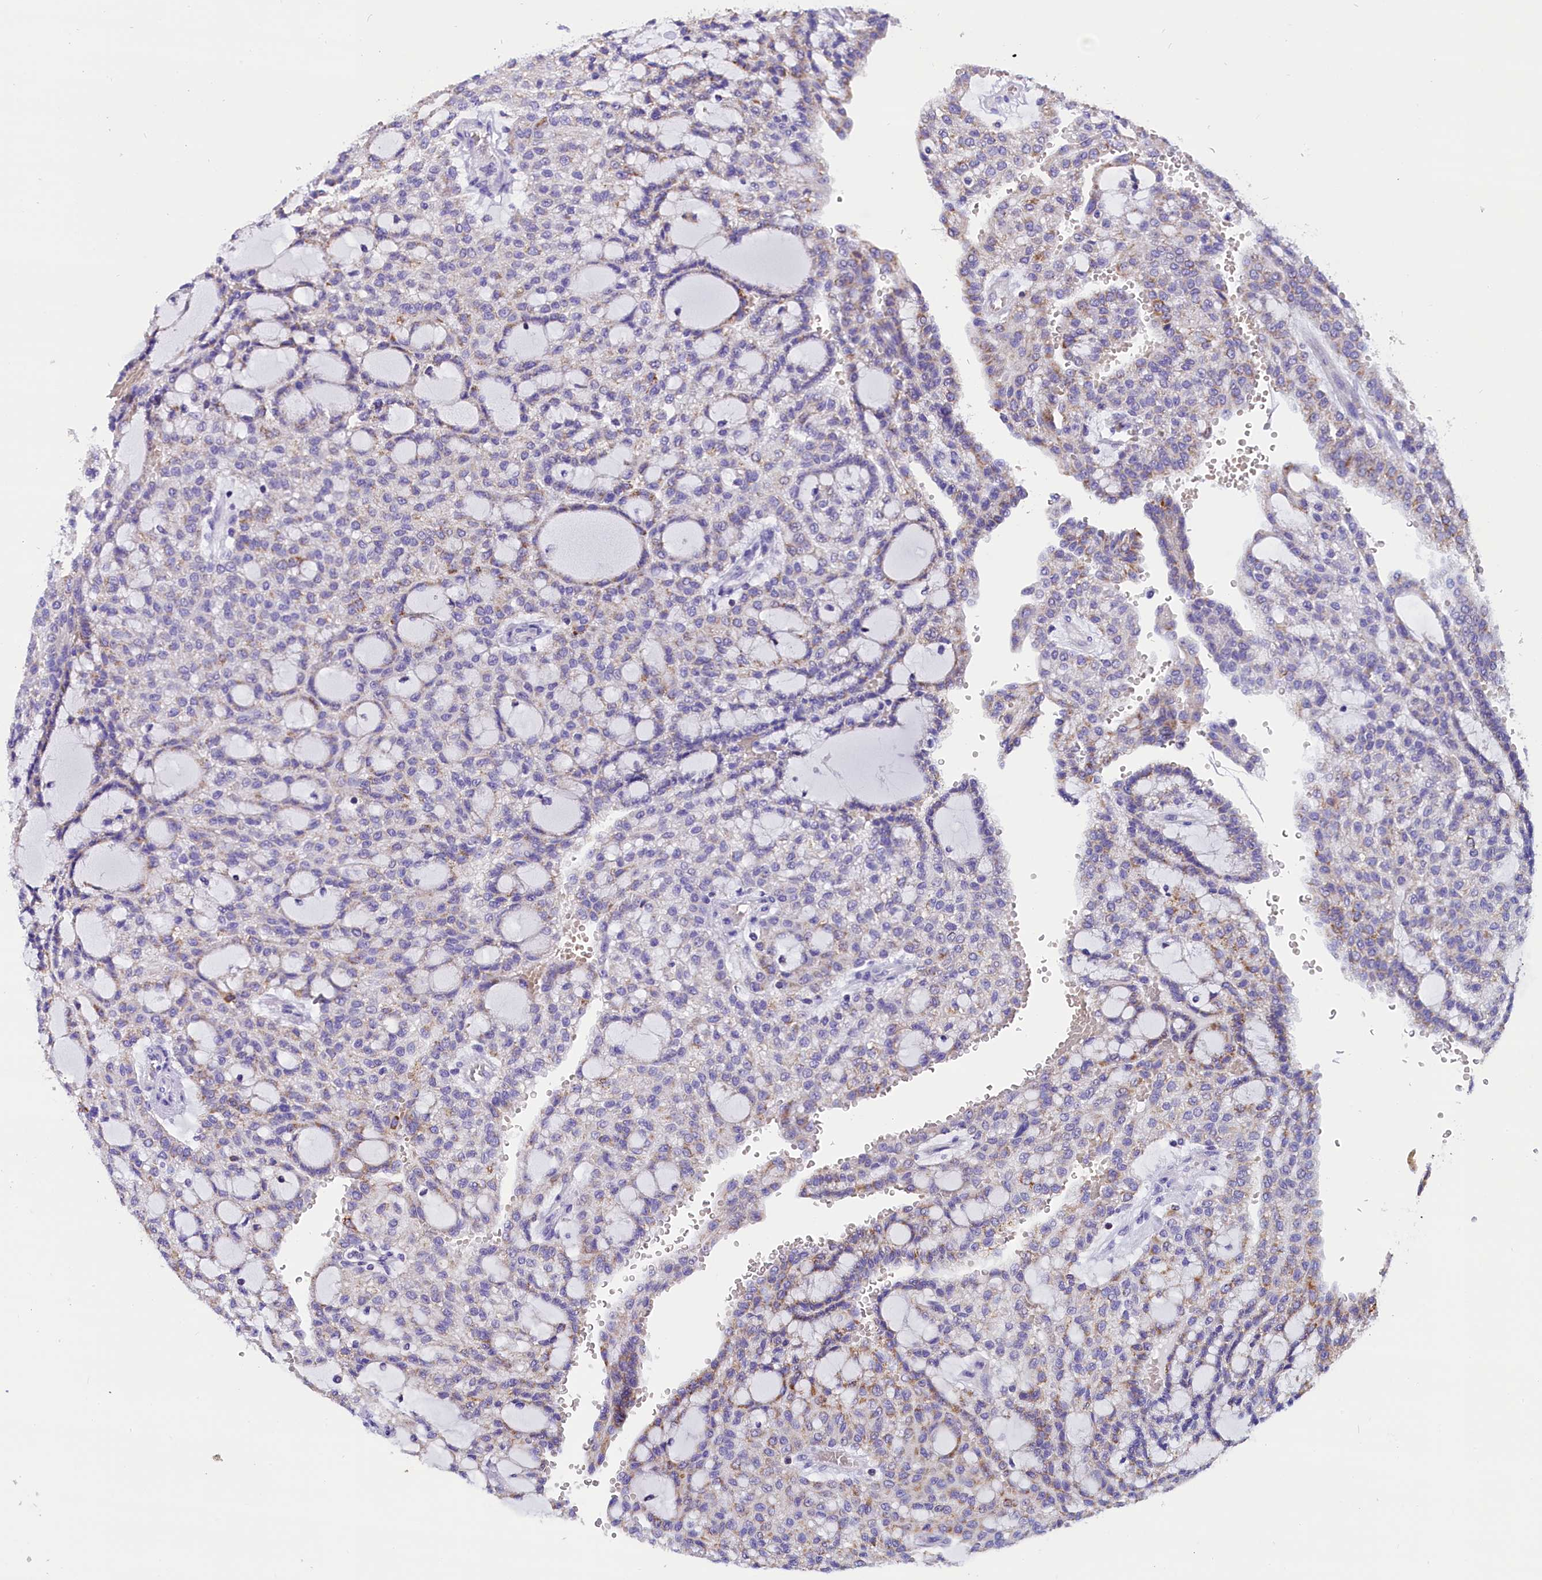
{"staining": {"intensity": "moderate", "quantity": "<25%", "location": "cytoplasmic/membranous"}, "tissue": "renal cancer", "cell_type": "Tumor cells", "image_type": "cancer", "snomed": [{"axis": "morphology", "description": "Adenocarcinoma, NOS"}, {"axis": "topography", "description": "Kidney"}], "caption": "Renal adenocarcinoma stained with IHC shows moderate cytoplasmic/membranous staining in approximately <25% of tumor cells.", "gene": "ABAT", "patient": {"sex": "male", "age": 63}}